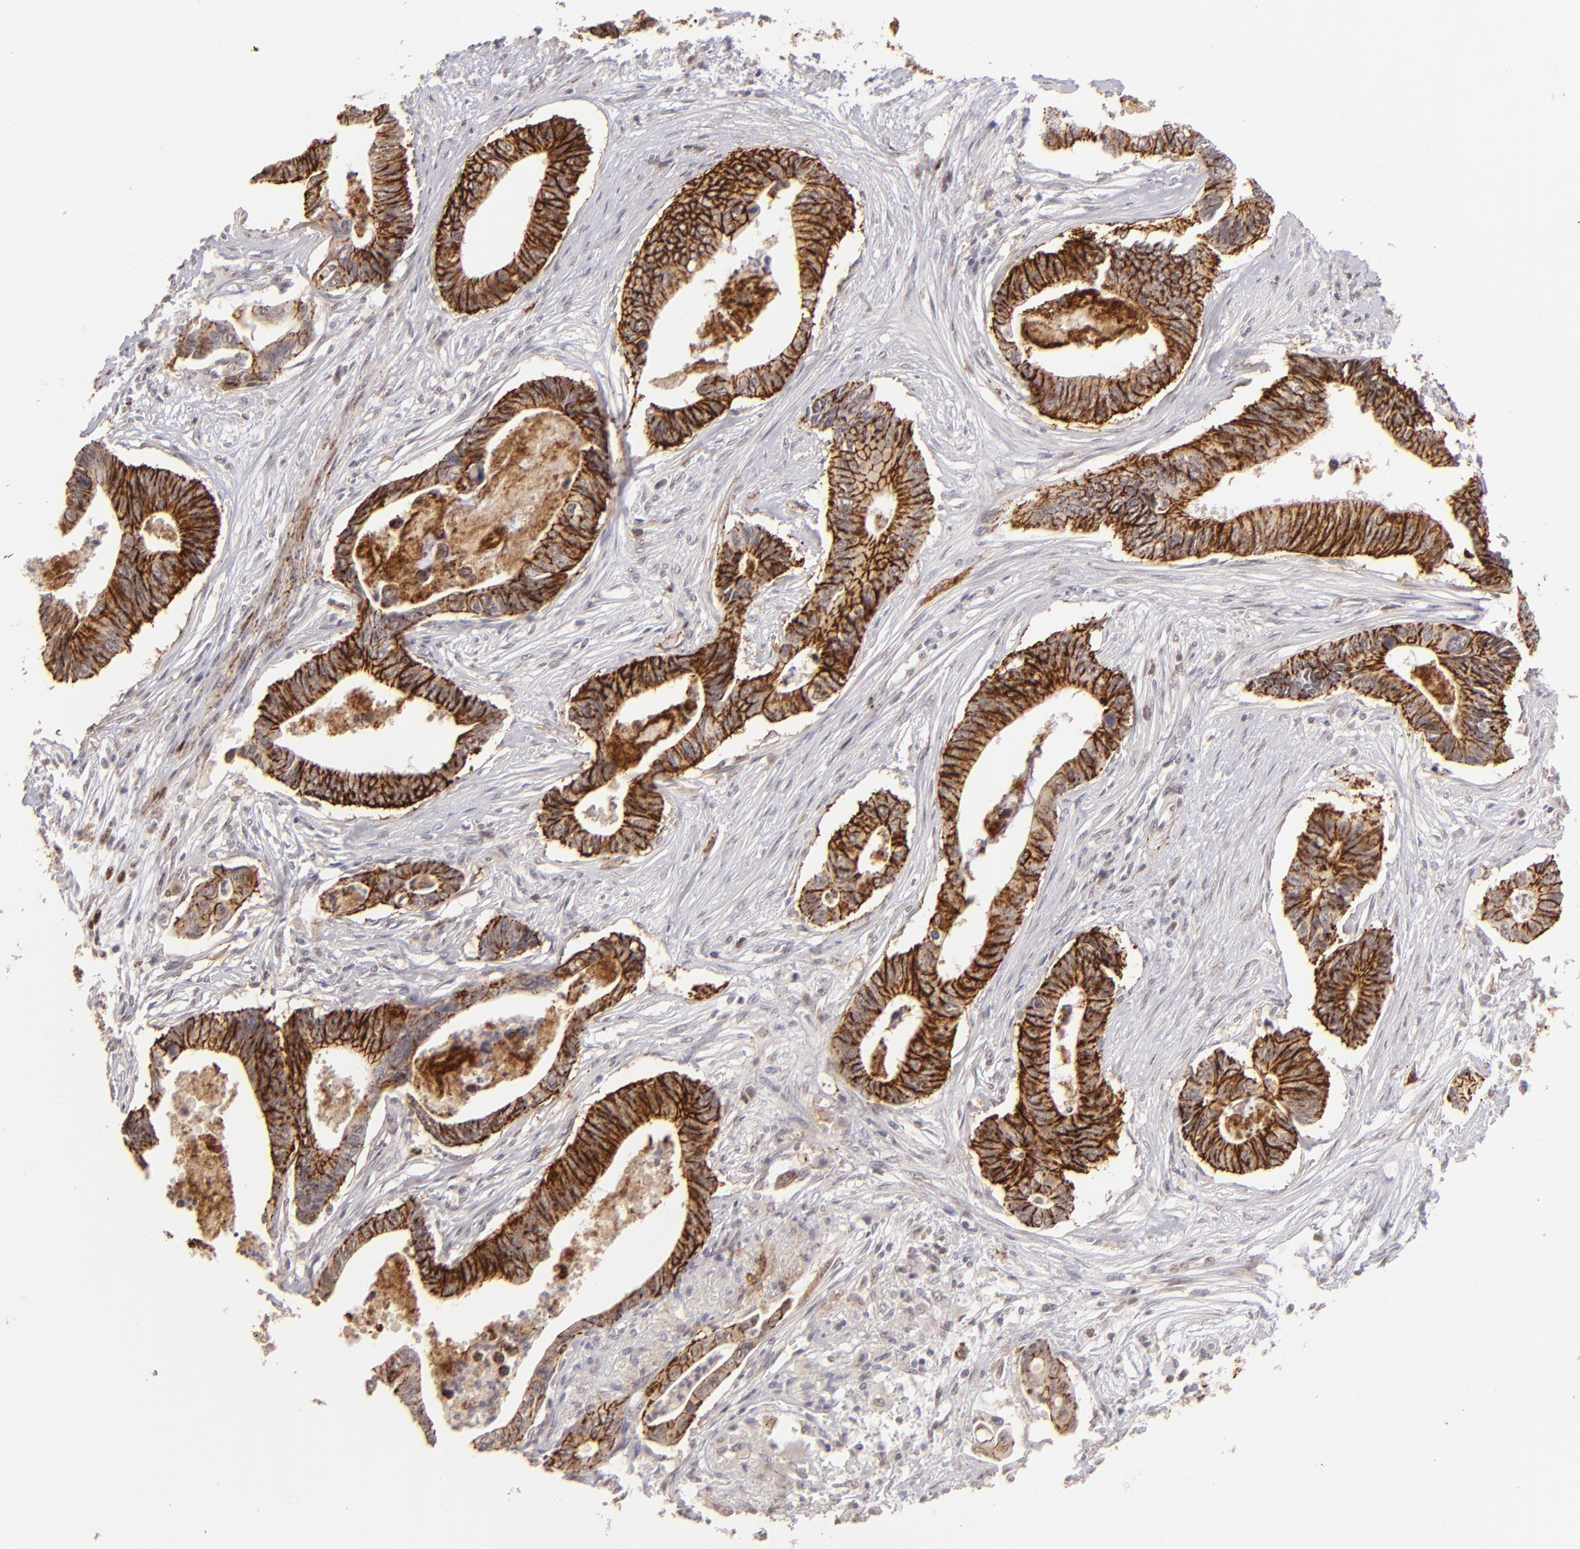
{"staining": {"intensity": "moderate", "quantity": ">75%", "location": "cytoplasmic/membranous"}, "tissue": "pancreatic cancer", "cell_type": "Tumor cells", "image_type": "cancer", "snomed": [{"axis": "morphology", "description": "Adenocarcinoma, NOS"}, {"axis": "topography", "description": "Pancreas"}], "caption": "A photomicrograph showing moderate cytoplasmic/membranous positivity in approximately >75% of tumor cells in pancreatic cancer, as visualized by brown immunohistochemical staining.", "gene": "CLDN1", "patient": {"sex": "female", "age": 70}}